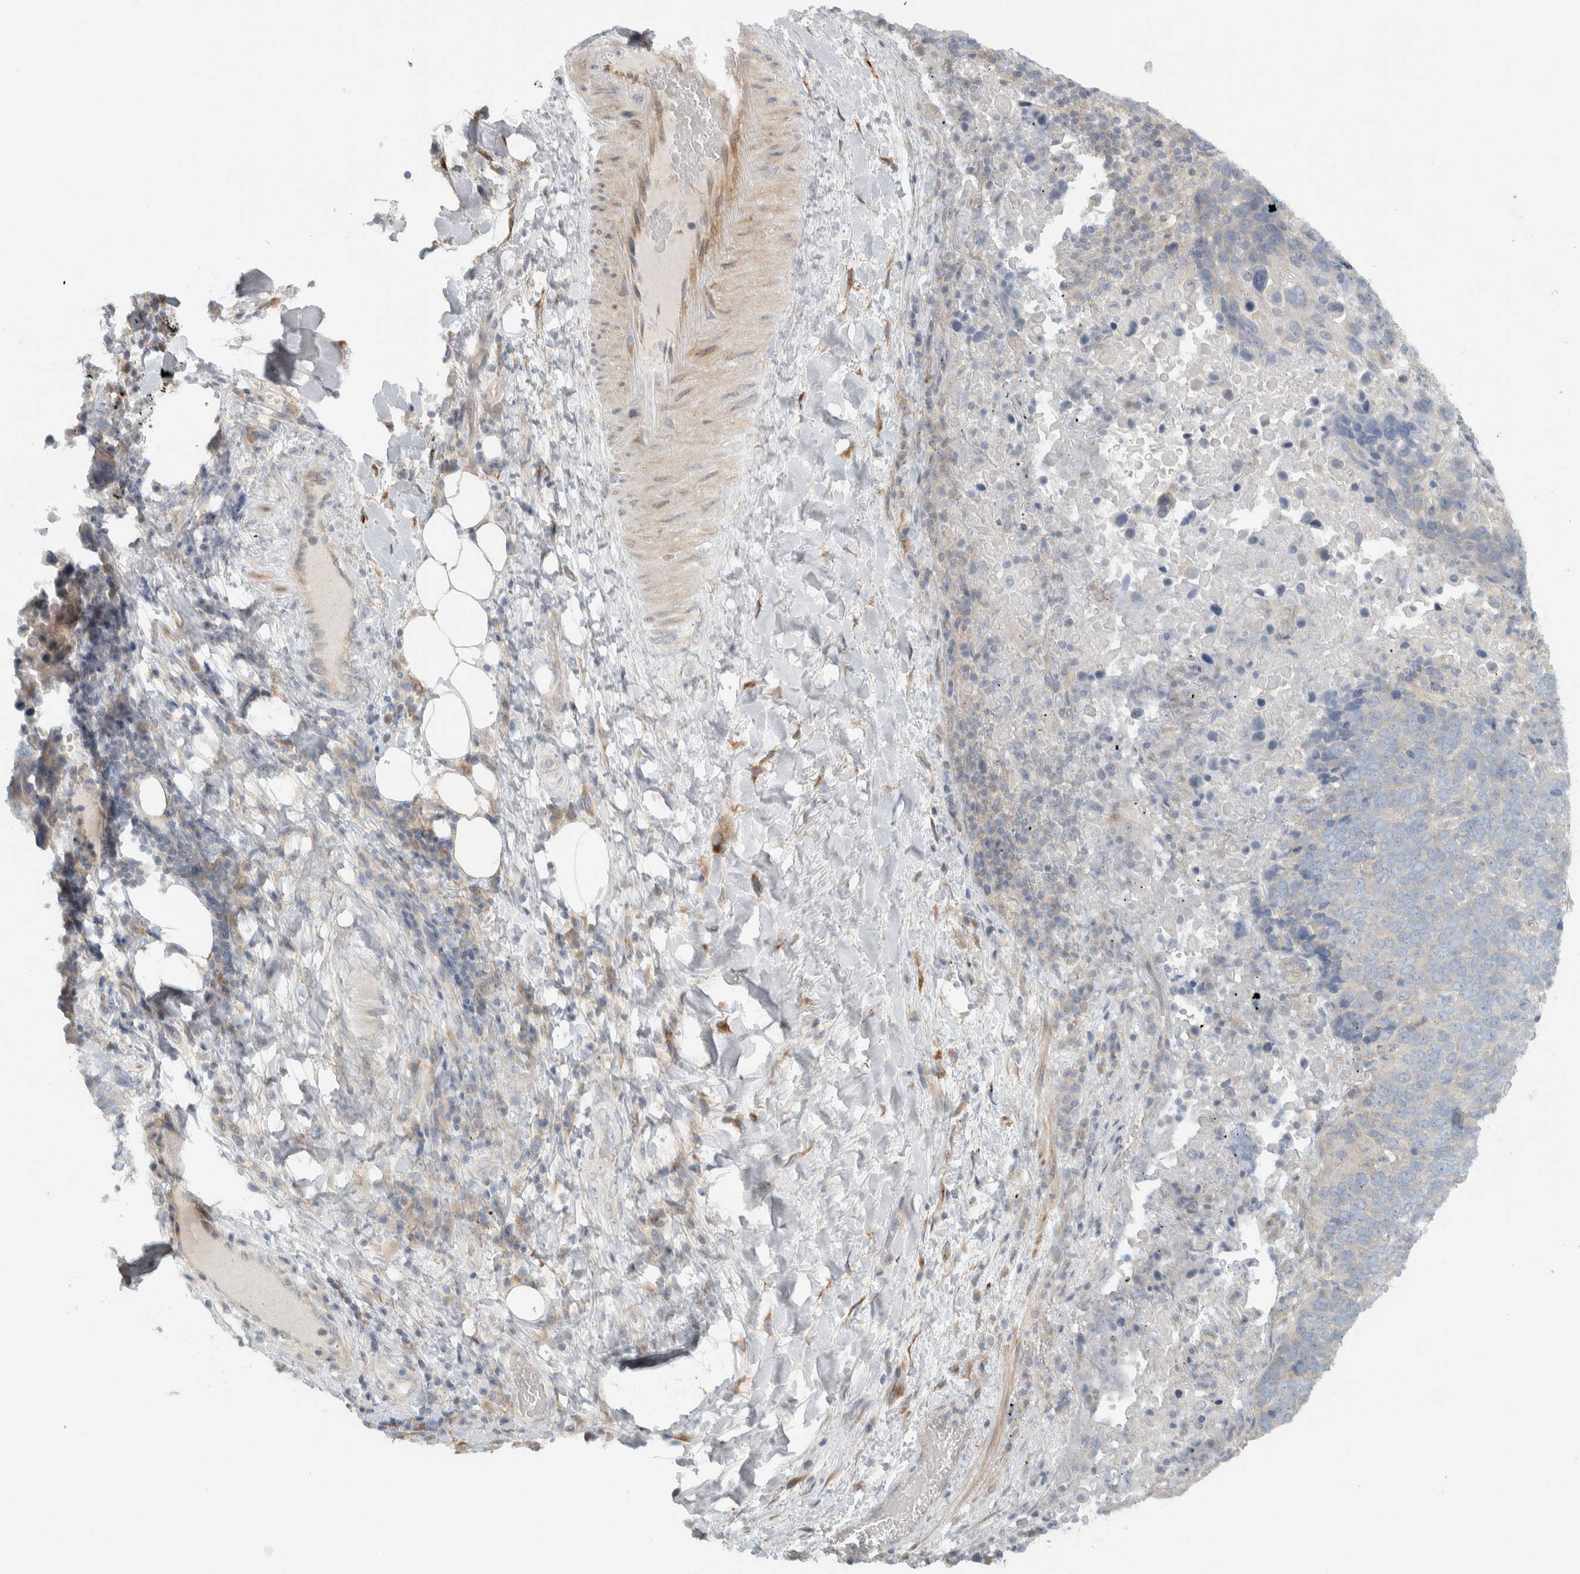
{"staining": {"intensity": "negative", "quantity": "none", "location": "none"}, "tissue": "lung cancer", "cell_type": "Tumor cells", "image_type": "cancer", "snomed": [{"axis": "morphology", "description": "Squamous cell carcinoma, NOS"}, {"axis": "topography", "description": "Lung"}], "caption": "High power microscopy photomicrograph of an immunohistochemistry (IHC) image of lung squamous cell carcinoma, revealing no significant staining in tumor cells.", "gene": "HGS", "patient": {"sex": "male", "age": 66}}